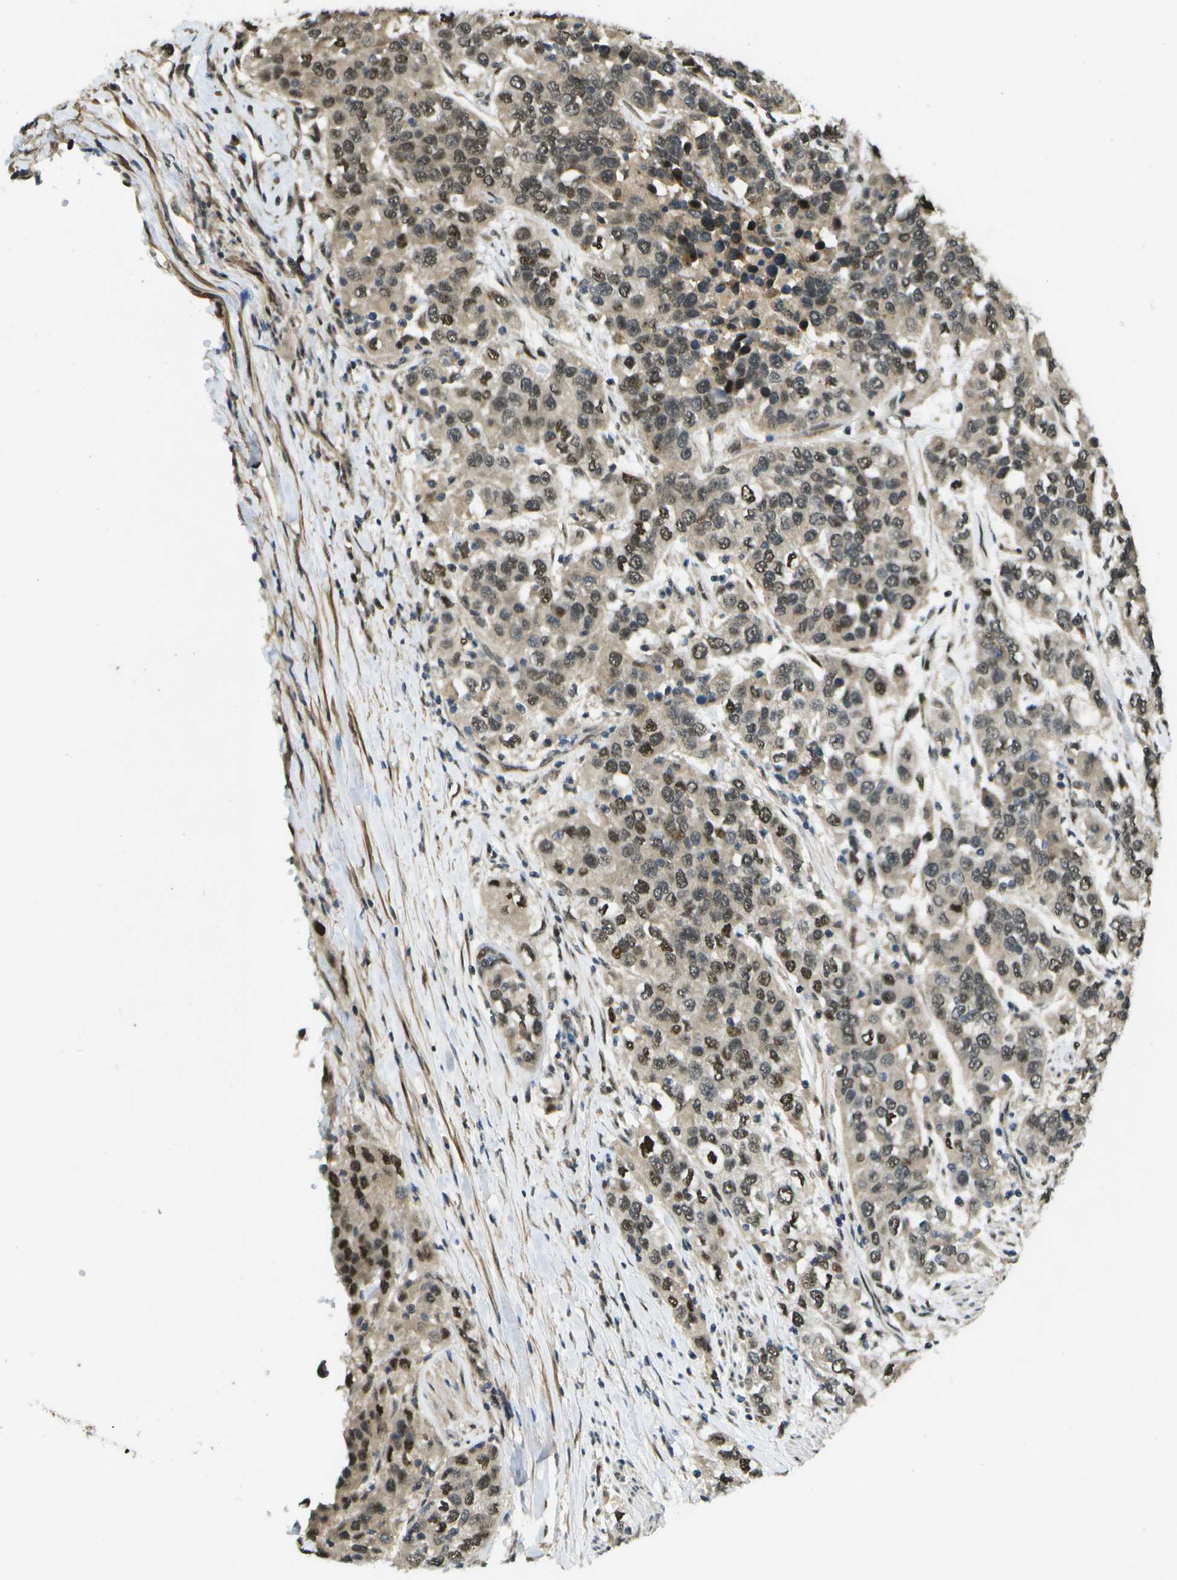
{"staining": {"intensity": "moderate", "quantity": ">75%", "location": "cytoplasmic/membranous,nuclear"}, "tissue": "urothelial cancer", "cell_type": "Tumor cells", "image_type": "cancer", "snomed": [{"axis": "morphology", "description": "Urothelial carcinoma, High grade"}, {"axis": "topography", "description": "Urinary bladder"}], "caption": "Protein expression by immunohistochemistry displays moderate cytoplasmic/membranous and nuclear positivity in about >75% of tumor cells in urothelial cancer.", "gene": "GANC", "patient": {"sex": "female", "age": 80}}